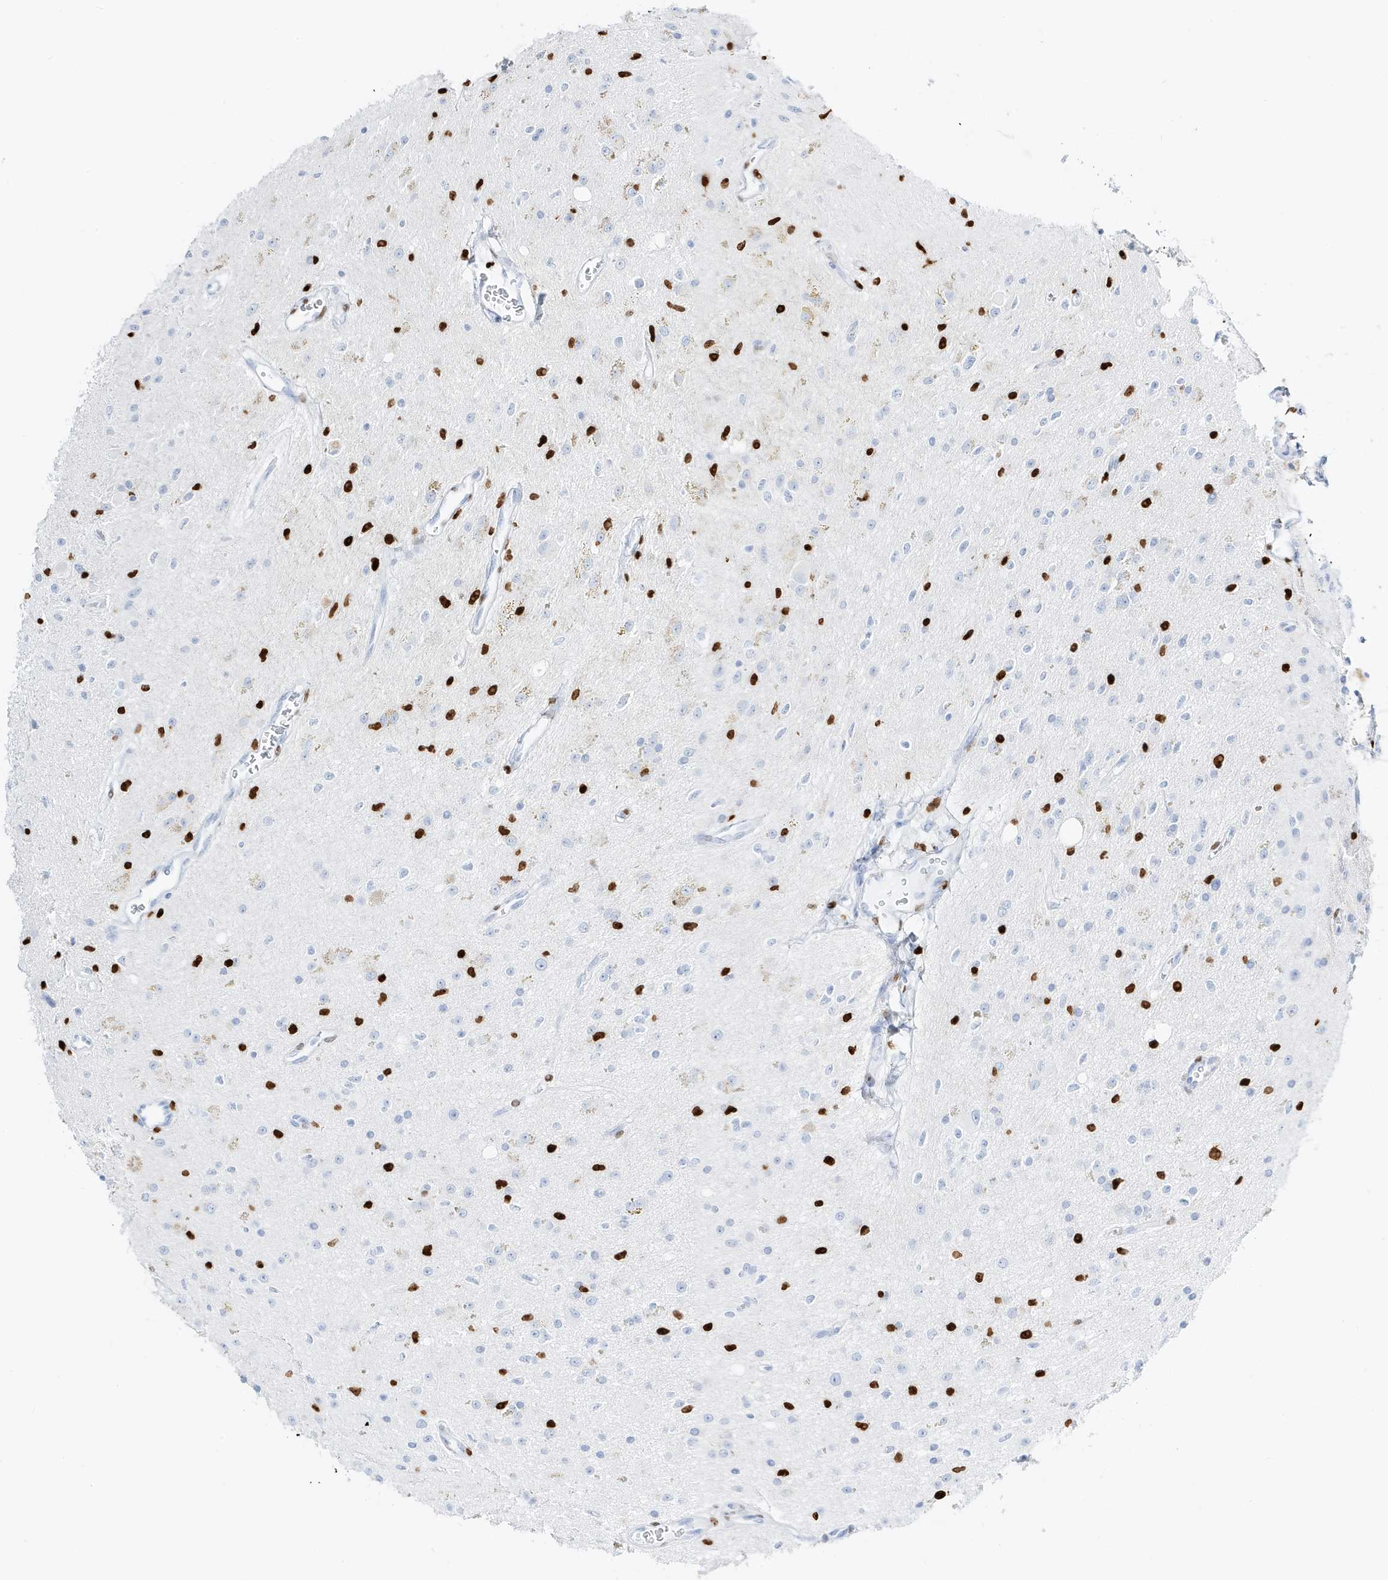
{"staining": {"intensity": "negative", "quantity": "none", "location": "none"}, "tissue": "glioma", "cell_type": "Tumor cells", "image_type": "cancer", "snomed": [{"axis": "morphology", "description": "Glioma, malignant, High grade"}, {"axis": "topography", "description": "Brain"}], "caption": "DAB (3,3'-diaminobenzidine) immunohistochemical staining of human glioma displays no significant staining in tumor cells. The staining was performed using DAB to visualize the protein expression in brown, while the nuclei were stained in blue with hematoxylin (Magnification: 20x).", "gene": "MNDA", "patient": {"sex": "male", "age": 34}}